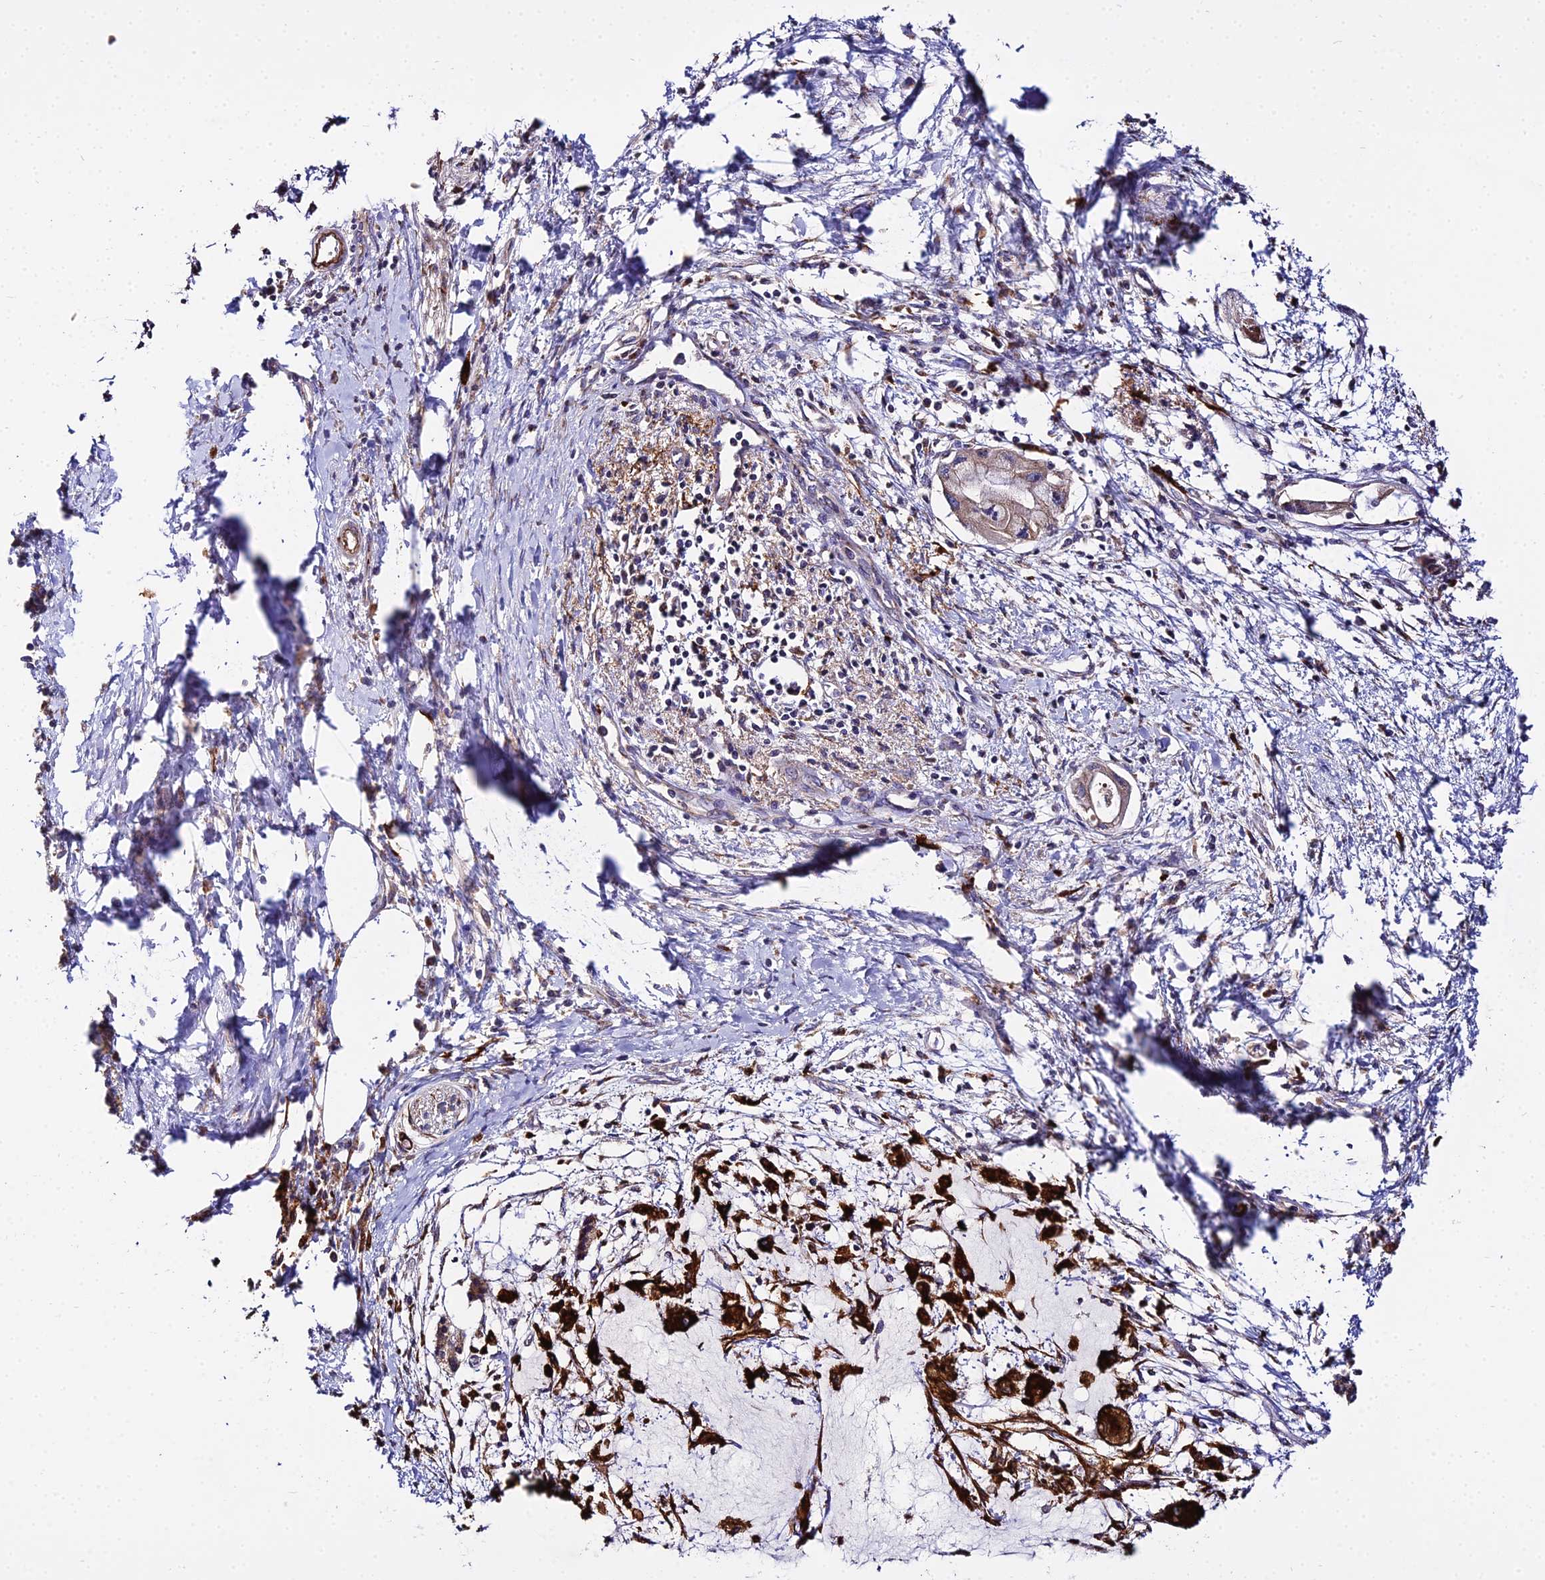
{"staining": {"intensity": "weak", "quantity": "25%-75%", "location": "cytoplasmic/membranous"}, "tissue": "pancreatic cancer", "cell_type": "Tumor cells", "image_type": "cancer", "snomed": [{"axis": "morphology", "description": "Adenocarcinoma, NOS"}, {"axis": "topography", "description": "Pancreas"}], "caption": "Pancreatic adenocarcinoma stained with a brown dye exhibits weak cytoplasmic/membranous positive positivity in approximately 25%-75% of tumor cells.", "gene": "PEX19", "patient": {"sex": "male", "age": 48}}